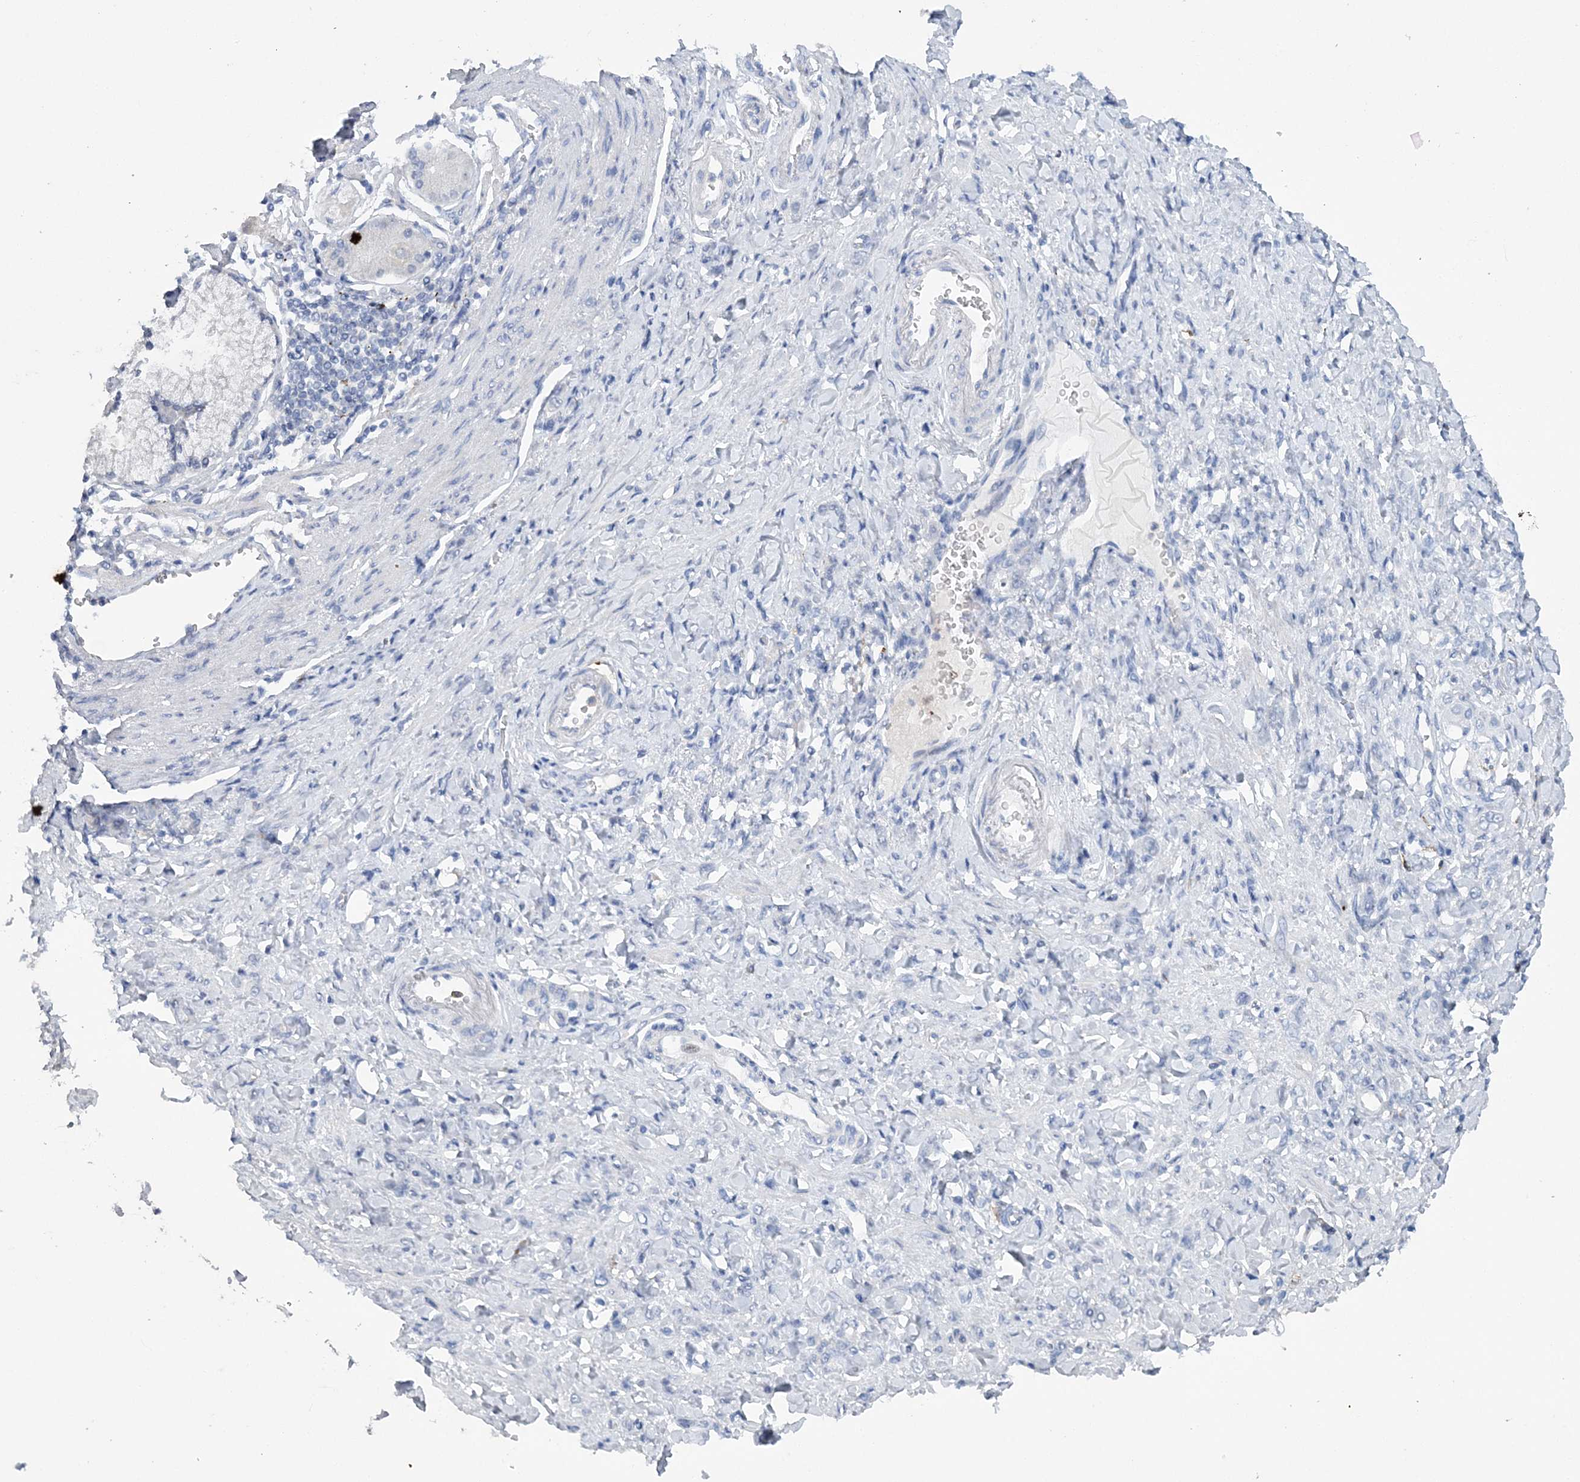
{"staining": {"intensity": "negative", "quantity": "none", "location": "none"}, "tissue": "stomach cancer", "cell_type": "Tumor cells", "image_type": "cancer", "snomed": [{"axis": "morphology", "description": "Normal tissue, NOS"}, {"axis": "morphology", "description": "Adenocarcinoma, NOS"}, {"axis": "topography", "description": "Stomach"}], "caption": "A photomicrograph of stomach adenocarcinoma stained for a protein reveals no brown staining in tumor cells. Brightfield microscopy of immunohistochemistry stained with DAB (brown) and hematoxylin (blue), captured at high magnification.", "gene": "PRMT9", "patient": {"sex": "male", "age": 82}}